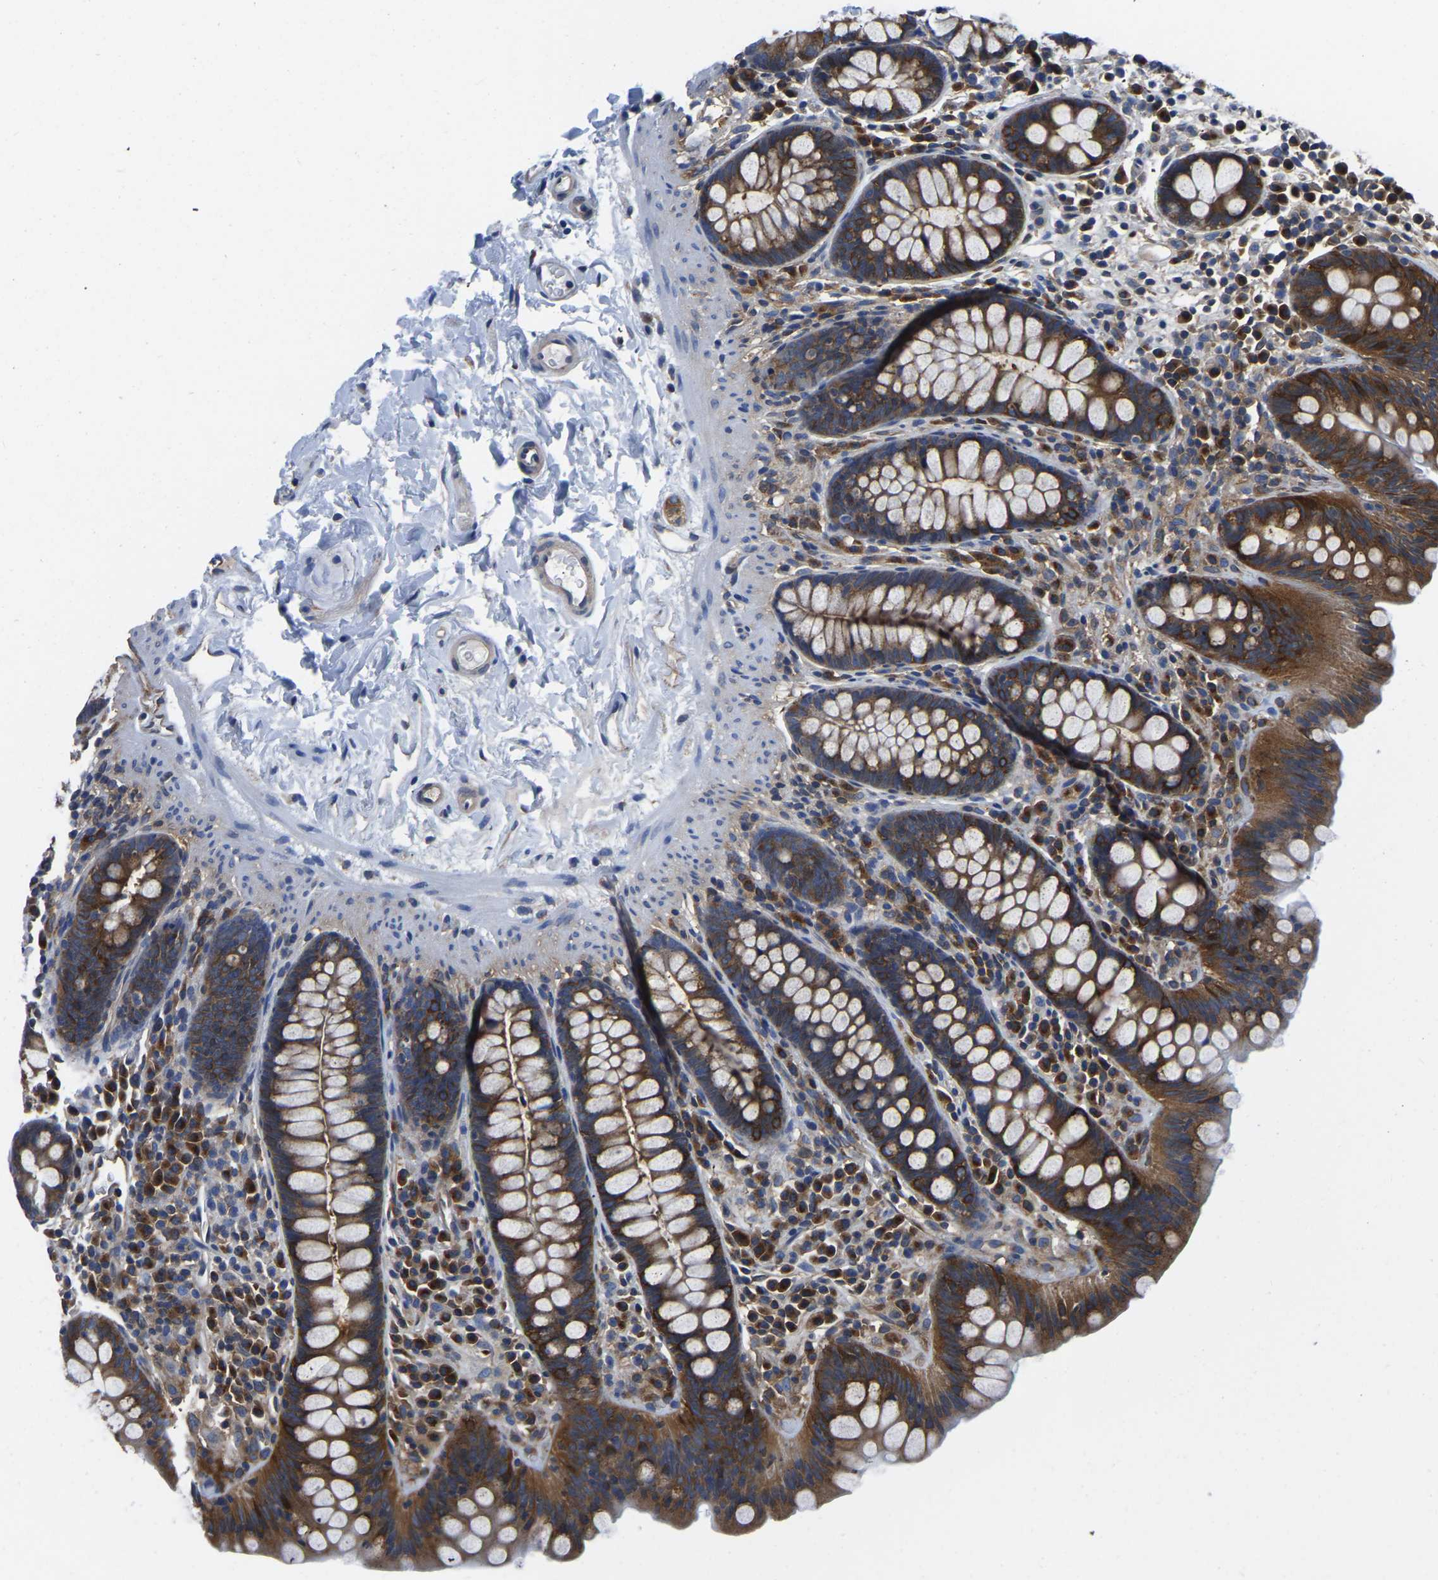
{"staining": {"intensity": "negative", "quantity": "none", "location": "none"}, "tissue": "colon", "cell_type": "Endothelial cells", "image_type": "normal", "snomed": [{"axis": "morphology", "description": "Normal tissue, NOS"}, {"axis": "topography", "description": "Colon"}], "caption": "DAB immunohistochemical staining of benign colon shows no significant expression in endothelial cells.", "gene": "TFG", "patient": {"sex": "female", "age": 80}}